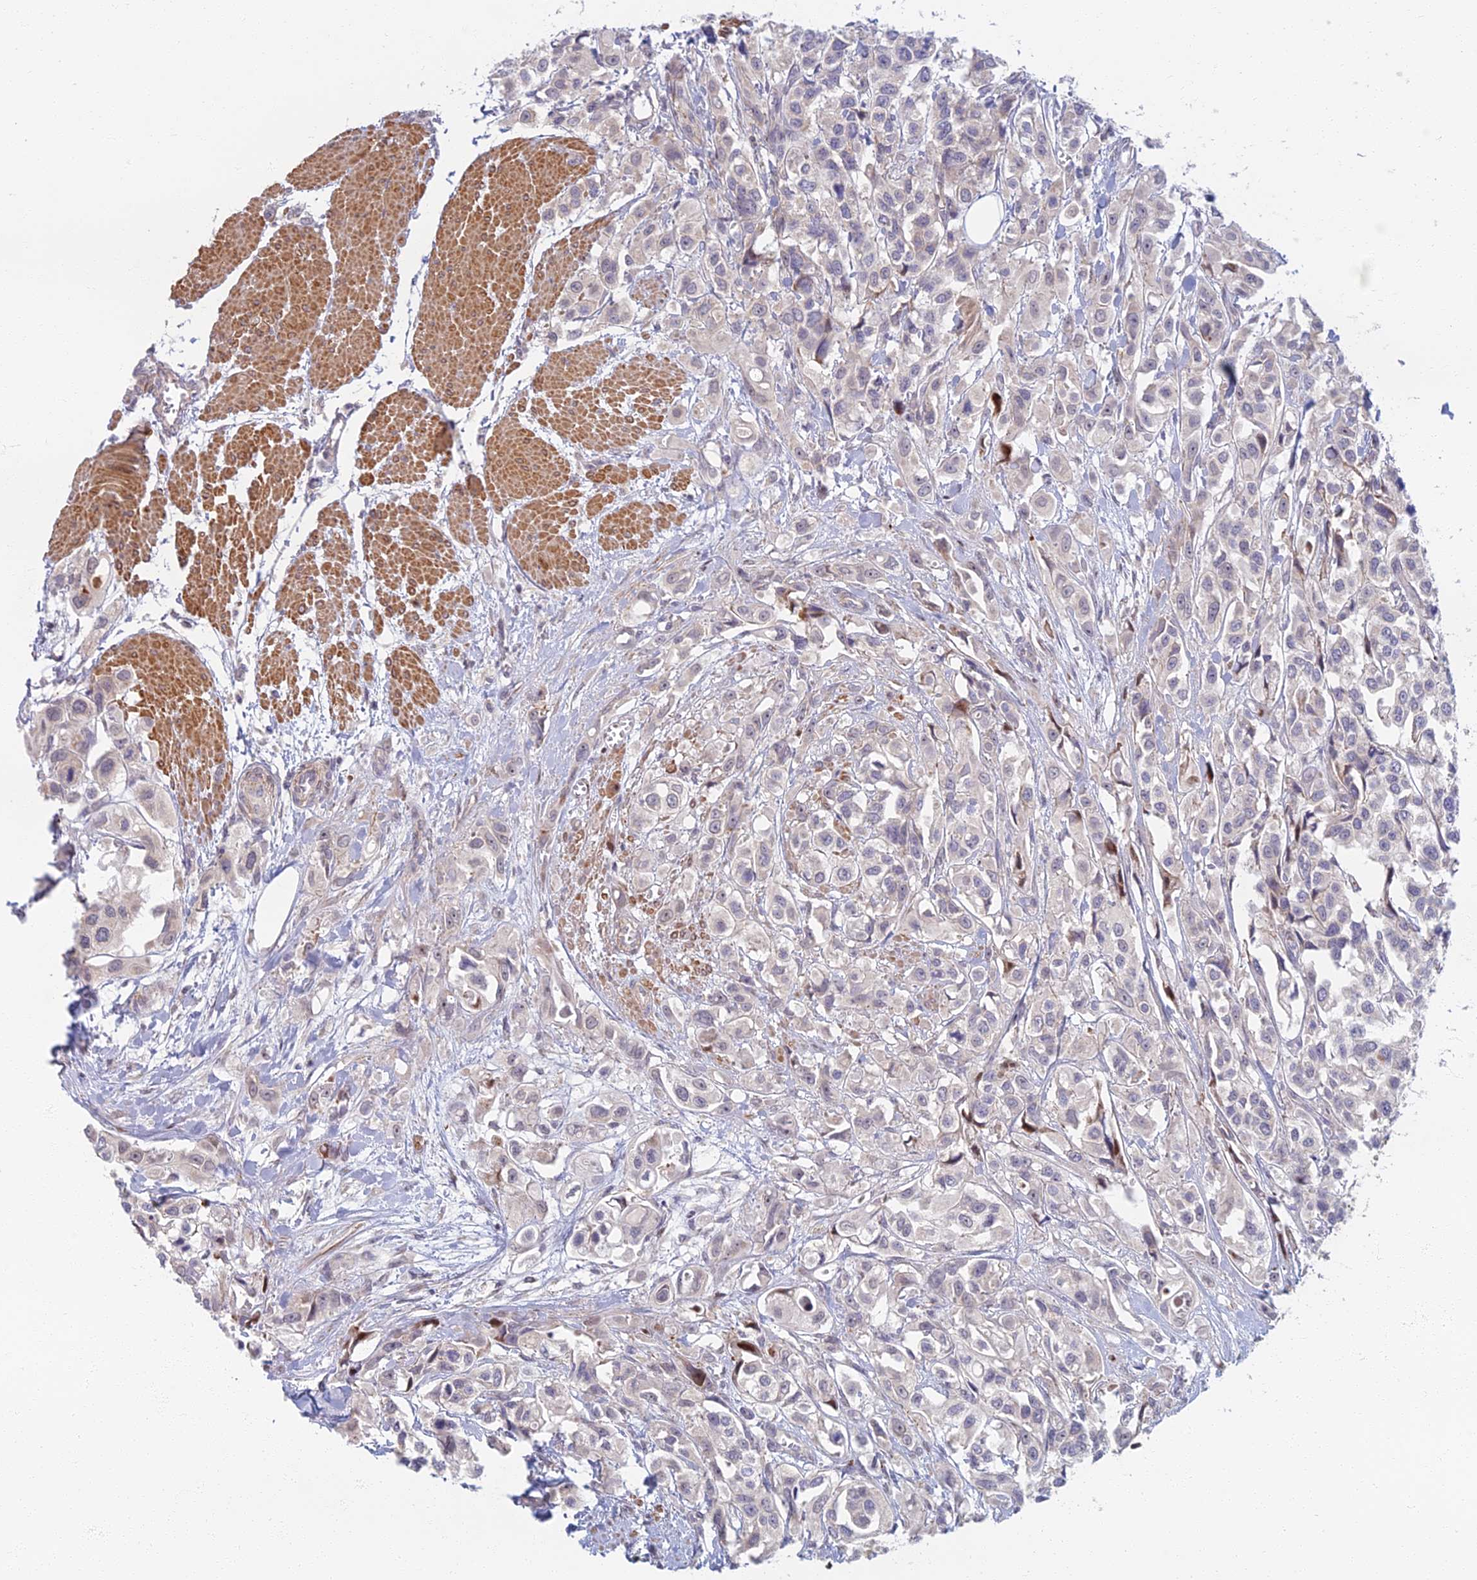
{"staining": {"intensity": "negative", "quantity": "none", "location": "none"}, "tissue": "urothelial cancer", "cell_type": "Tumor cells", "image_type": "cancer", "snomed": [{"axis": "morphology", "description": "Urothelial carcinoma, High grade"}, {"axis": "topography", "description": "Urinary bladder"}], "caption": "A high-resolution micrograph shows immunohistochemistry staining of urothelial cancer, which displays no significant expression in tumor cells.", "gene": "C15orf40", "patient": {"sex": "male", "age": 67}}